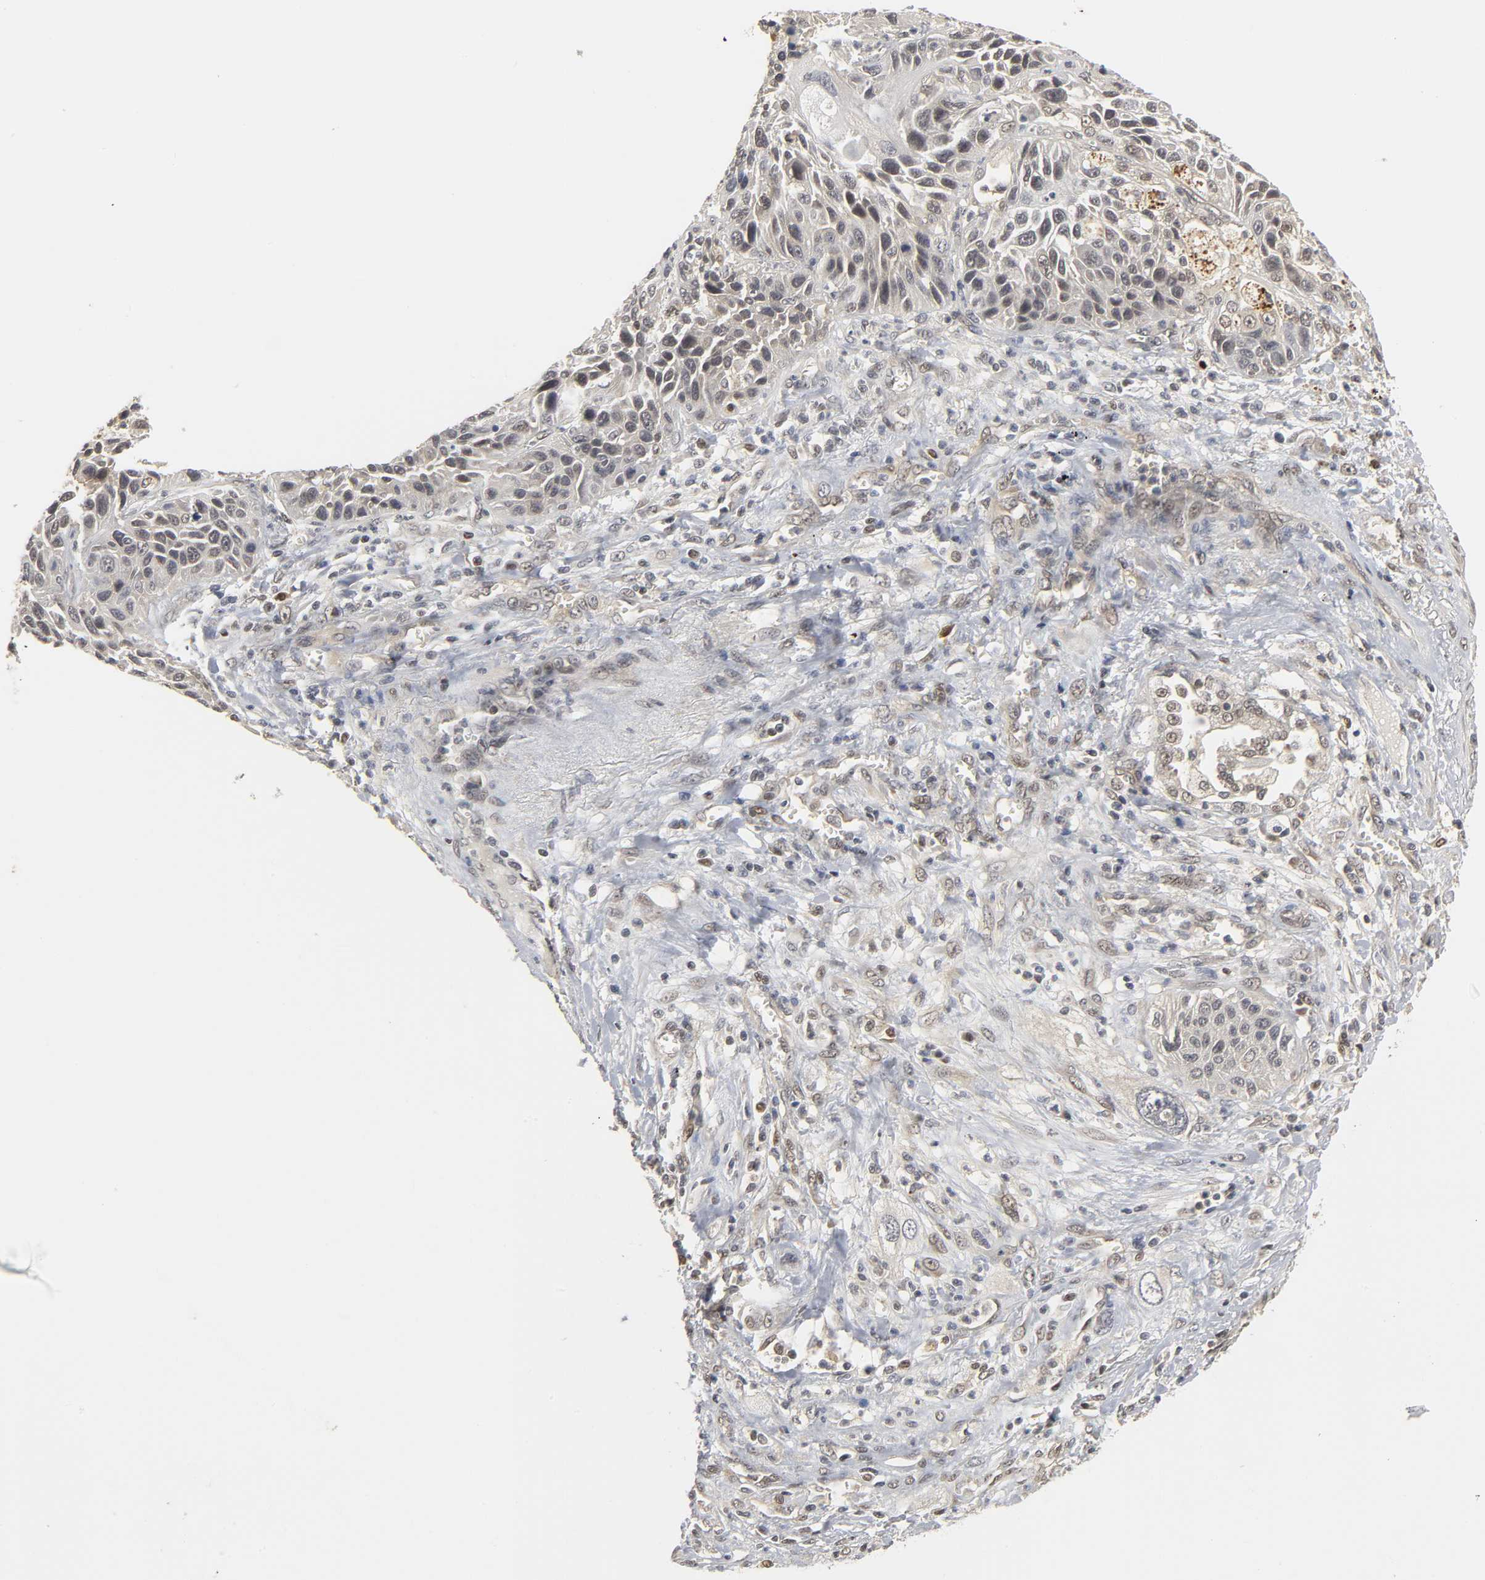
{"staining": {"intensity": "moderate", "quantity": "<25%", "location": "cytoplasmic/membranous,nuclear"}, "tissue": "lung cancer", "cell_type": "Tumor cells", "image_type": "cancer", "snomed": [{"axis": "morphology", "description": "Squamous cell carcinoma, NOS"}, {"axis": "topography", "description": "Lung"}], "caption": "Lung squamous cell carcinoma stained with a protein marker displays moderate staining in tumor cells.", "gene": "PARK7", "patient": {"sex": "female", "age": 76}}